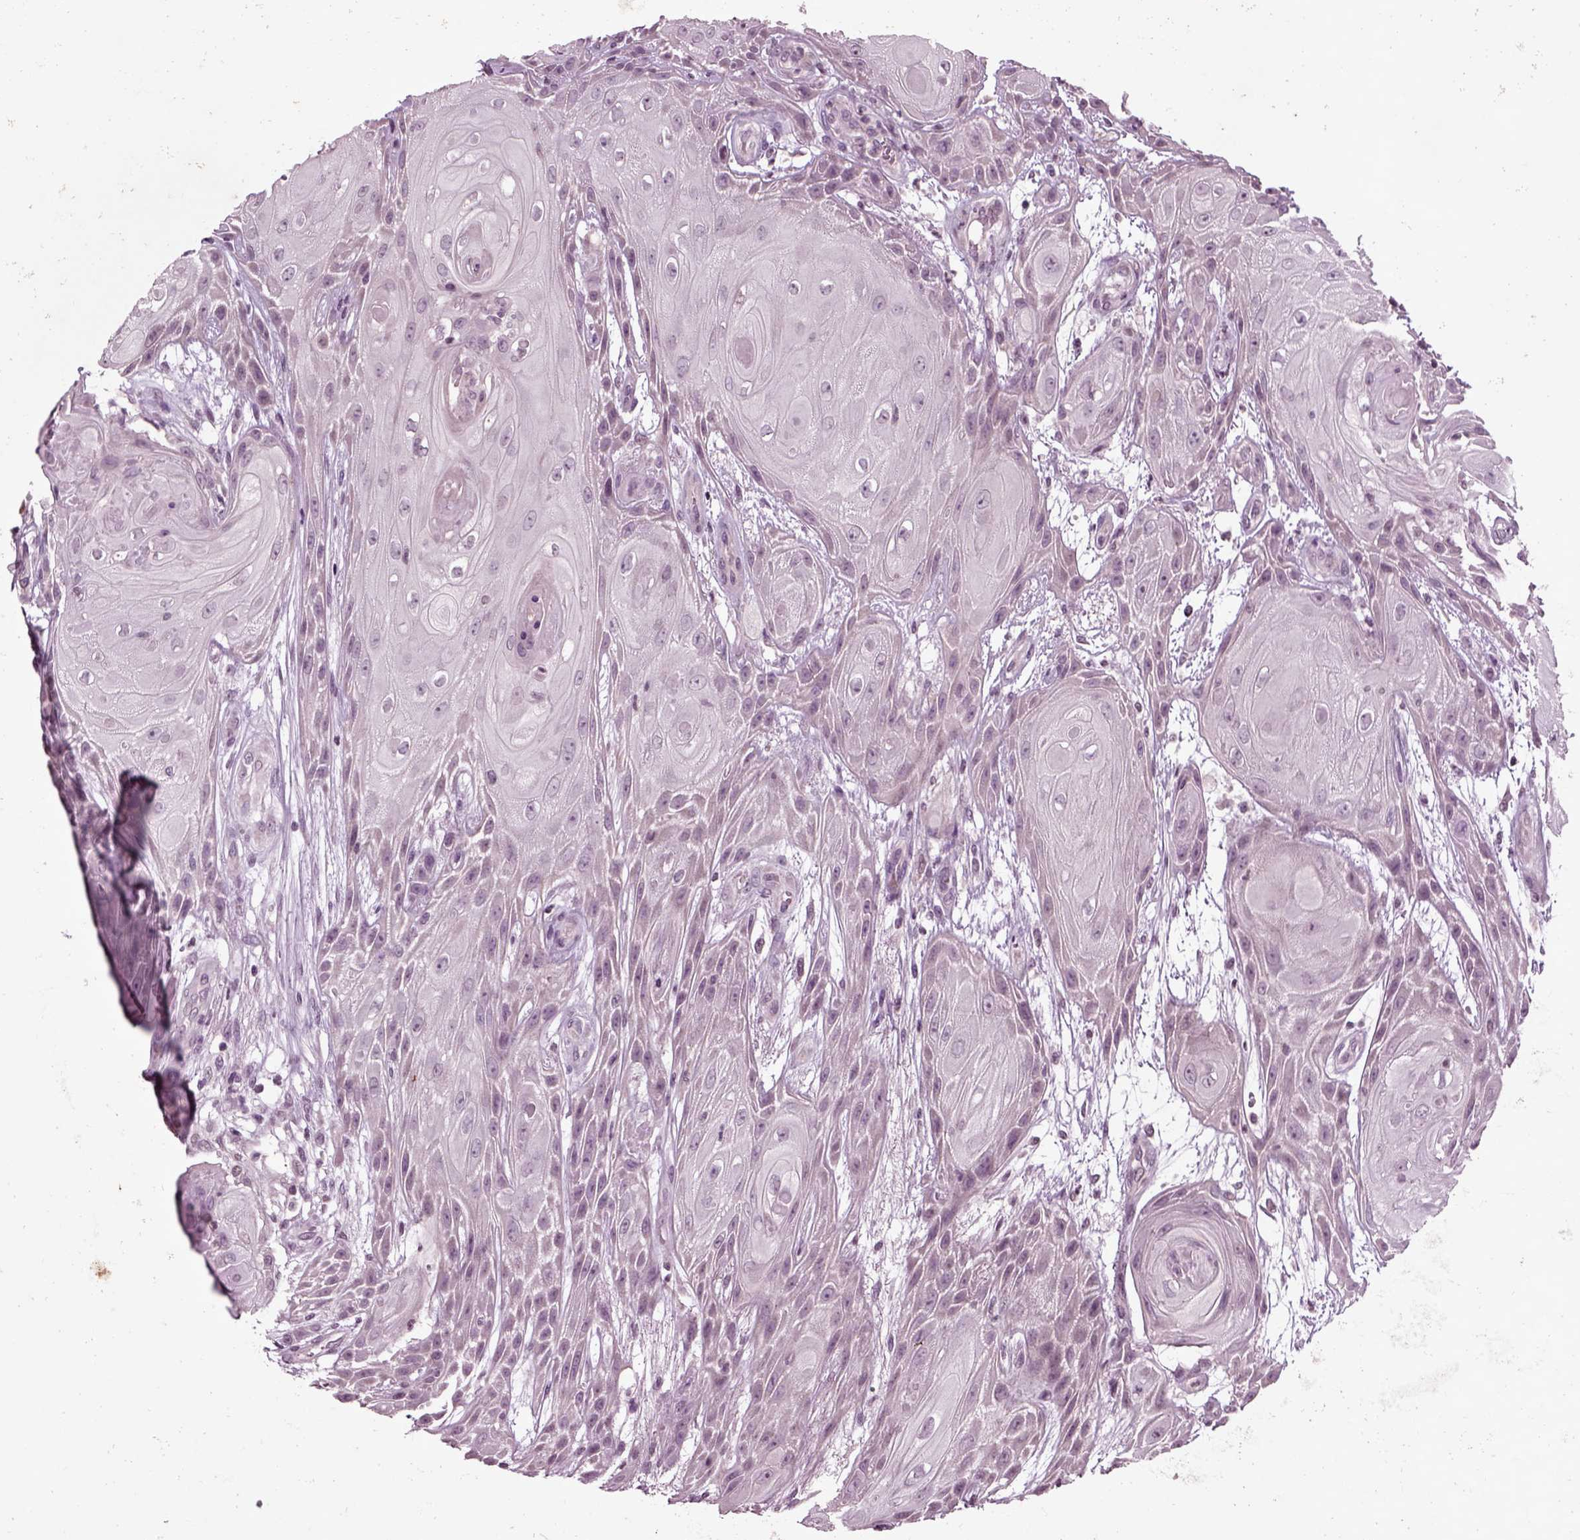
{"staining": {"intensity": "negative", "quantity": "none", "location": "none"}, "tissue": "skin cancer", "cell_type": "Tumor cells", "image_type": "cancer", "snomed": [{"axis": "morphology", "description": "Squamous cell carcinoma, NOS"}, {"axis": "topography", "description": "Skin"}], "caption": "Micrograph shows no significant protein expression in tumor cells of skin cancer (squamous cell carcinoma).", "gene": "CHGB", "patient": {"sex": "male", "age": 62}}